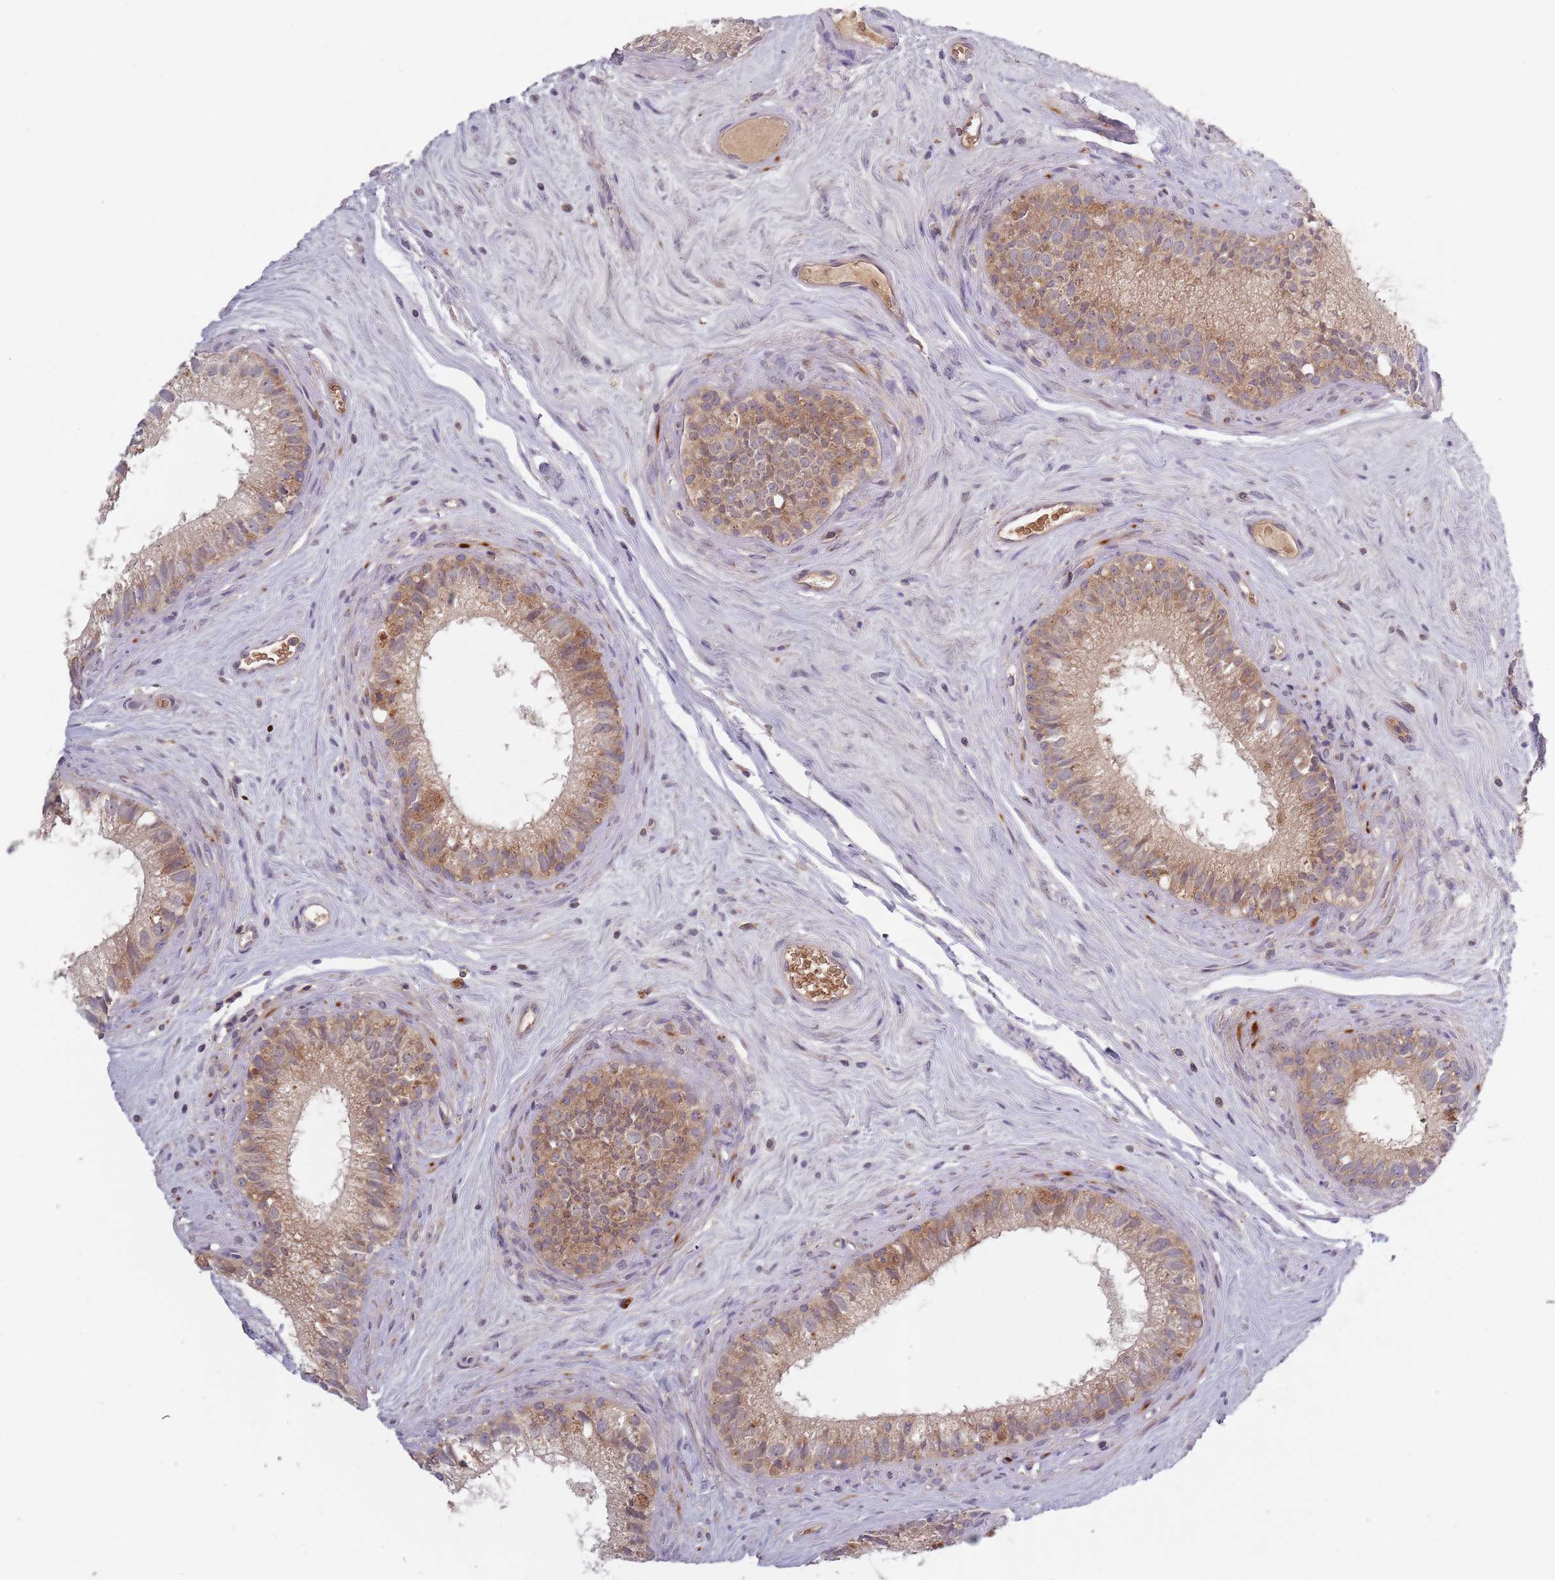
{"staining": {"intensity": "moderate", "quantity": ">75%", "location": "cytoplasmic/membranous"}, "tissue": "epididymis", "cell_type": "Glandular cells", "image_type": "normal", "snomed": [{"axis": "morphology", "description": "Normal tissue, NOS"}, {"axis": "topography", "description": "Epididymis"}], "caption": "Moderate cytoplasmic/membranous expression is identified in approximately >75% of glandular cells in unremarkable epididymis.", "gene": "ASB13", "patient": {"sex": "male", "age": 71}}